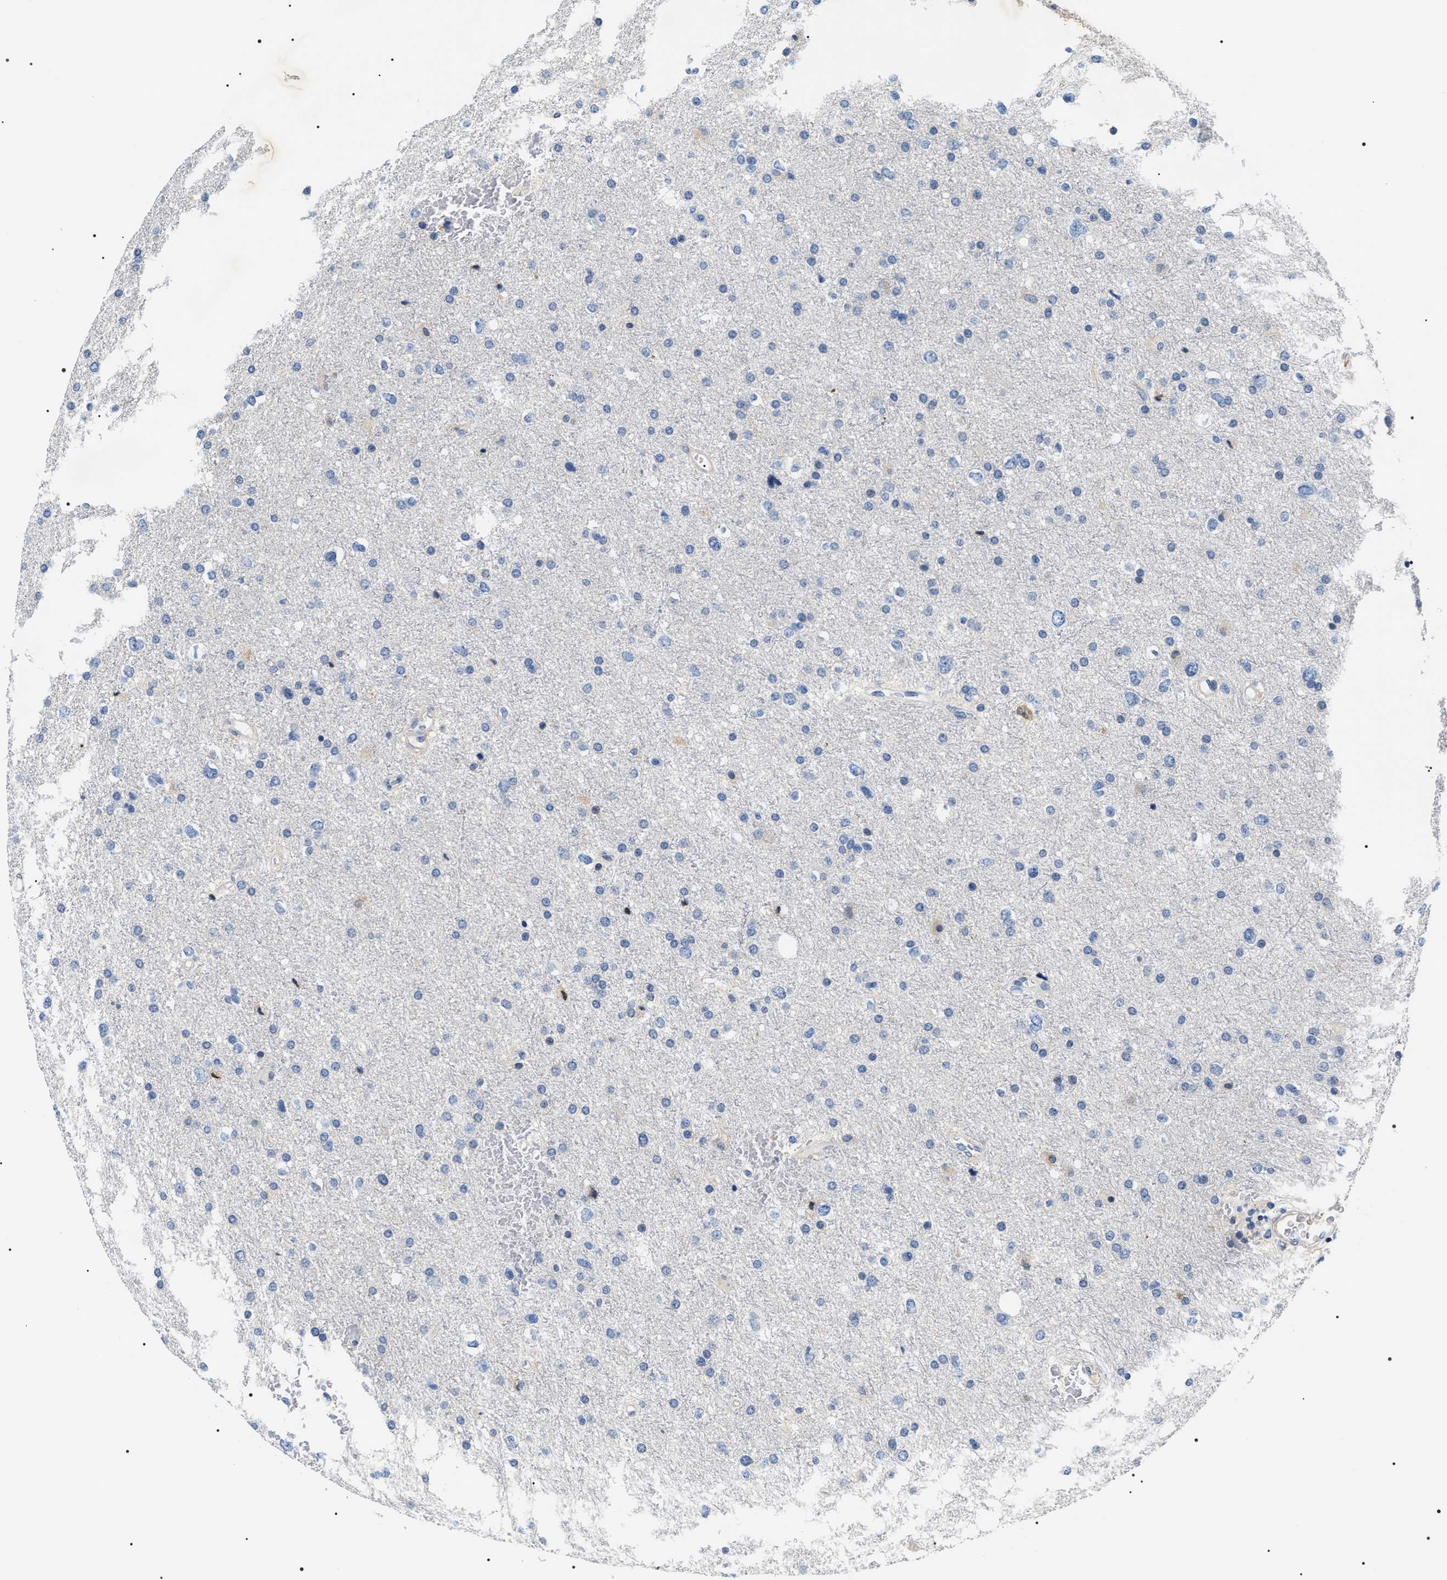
{"staining": {"intensity": "negative", "quantity": "none", "location": "none"}, "tissue": "glioma", "cell_type": "Tumor cells", "image_type": "cancer", "snomed": [{"axis": "morphology", "description": "Glioma, malignant, Low grade"}, {"axis": "topography", "description": "Brain"}], "caption": "DAB (3,3'-diaminobenzidine) immunohistochemical staining of low-grade glioma (malignant) exhibits no significant positivity in tumor cells. (Stains: DAB immunohistochemistry (IHC) with hematoxylin counter stain, Microscopy: brightfield microscopy at high magnification).", "gene": "BAG2", "patient": {"sex": "female", "age": 37}}